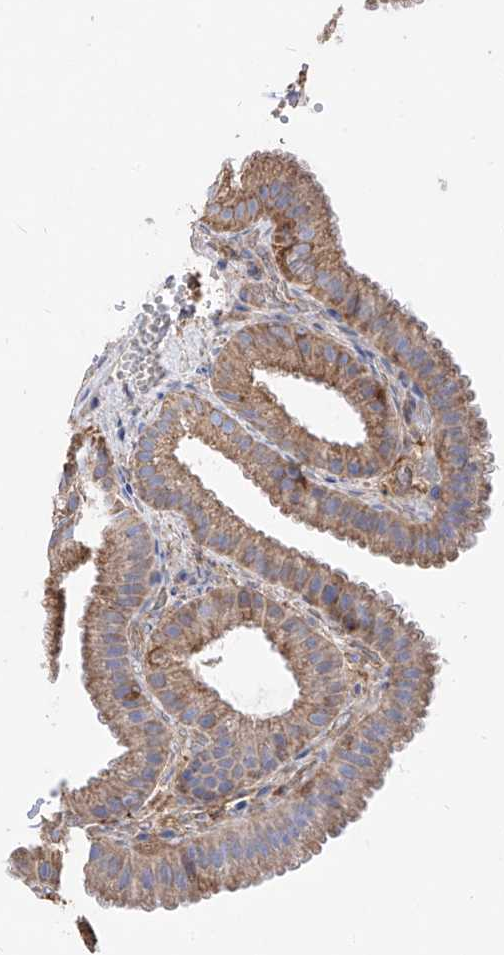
{"staining": {"intensity": "moderate", "quantity": ">75%", "location": "cytoplasmic/membranous"}, "tissue": "gallbladder", "cell_type": "Glandular cells", "image_type": "normal", "snomed": [{"axis": "morphology", "description": "Normal tissue, NOS"}, {"axis": "topography", "description": "Gallbladder"}], "caption": "A medium amount of moderate cytoplasmic/membranous staining is present in approximately >75% of glandular cells in unremarkable gallbladder. (Stains: DAB in brown, nuclei in blue, Microscopy: brightfield microscopy at high magnification).", "gene": "ZNF653", "patient": {"sex": "female", "age": 30}}